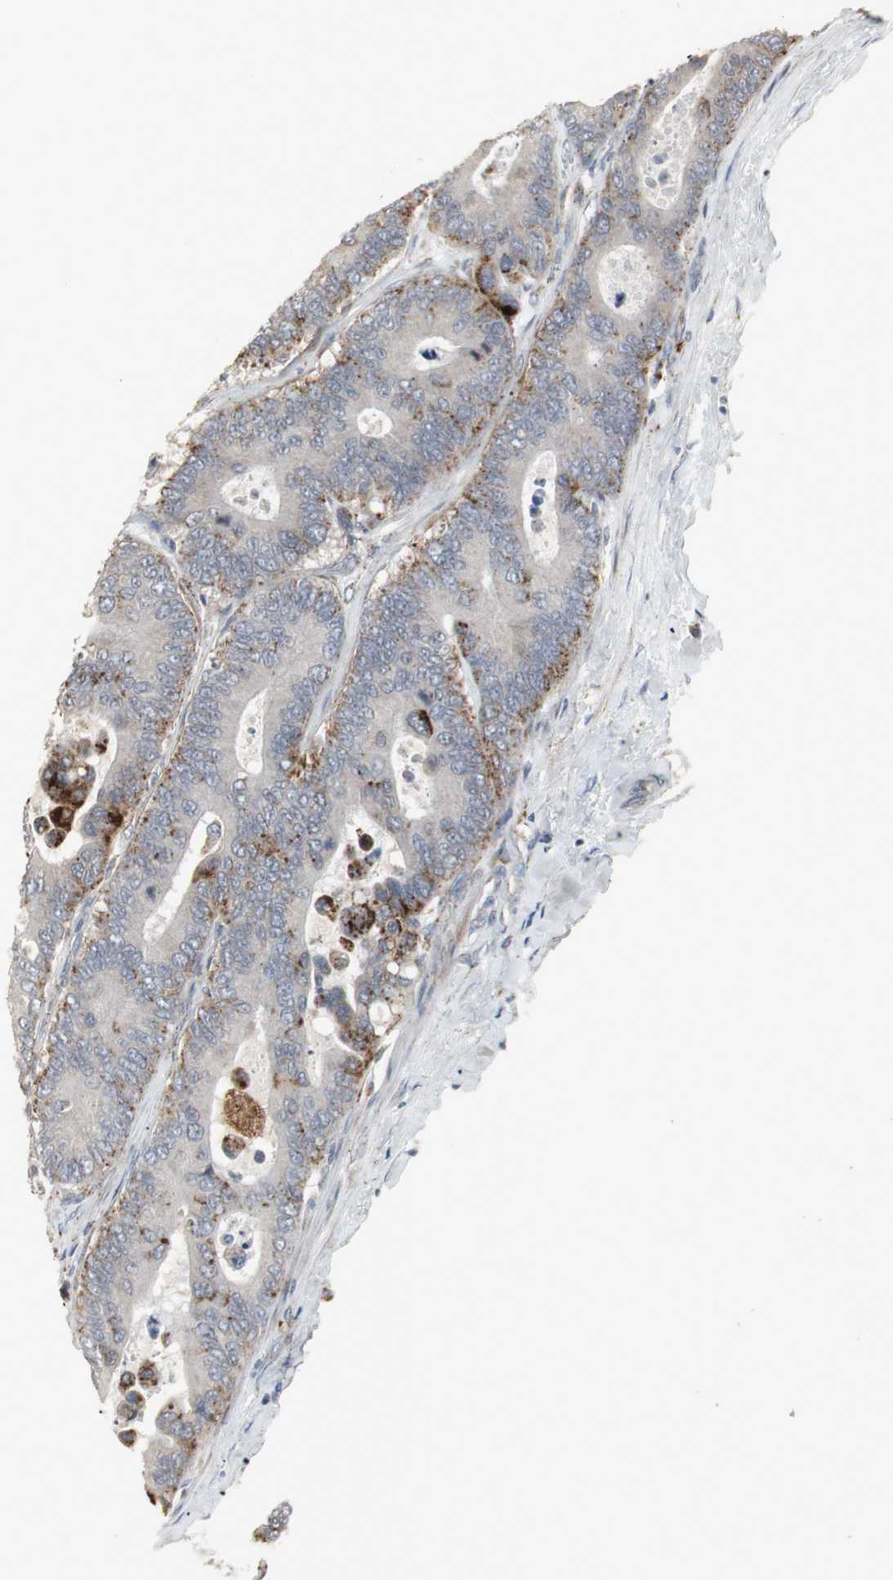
{"staining": {"intensity": "strong", "quantity": "25%-75%", "location": "cytoplasmic/membranous"}, "tissue": "colorectal cancer", "cell_type": "Tumor cells", "image_type": "cancer", "snomed": [{"axis": "morphology", "description": "Normal tissue, NOS"}, {"axis": "morphology", "description": "Adenocarcinoma, NOS"}, {"axis": "topography", "description": "Colon"}], "caption": "This is an image of immunohistochemistry staining of colorectal cancer, which shows strong staining in the cytoplasmic/membranous of tumor cells.", "gene": "GBA1", "patient": {"sex": "male", "age": 82}}